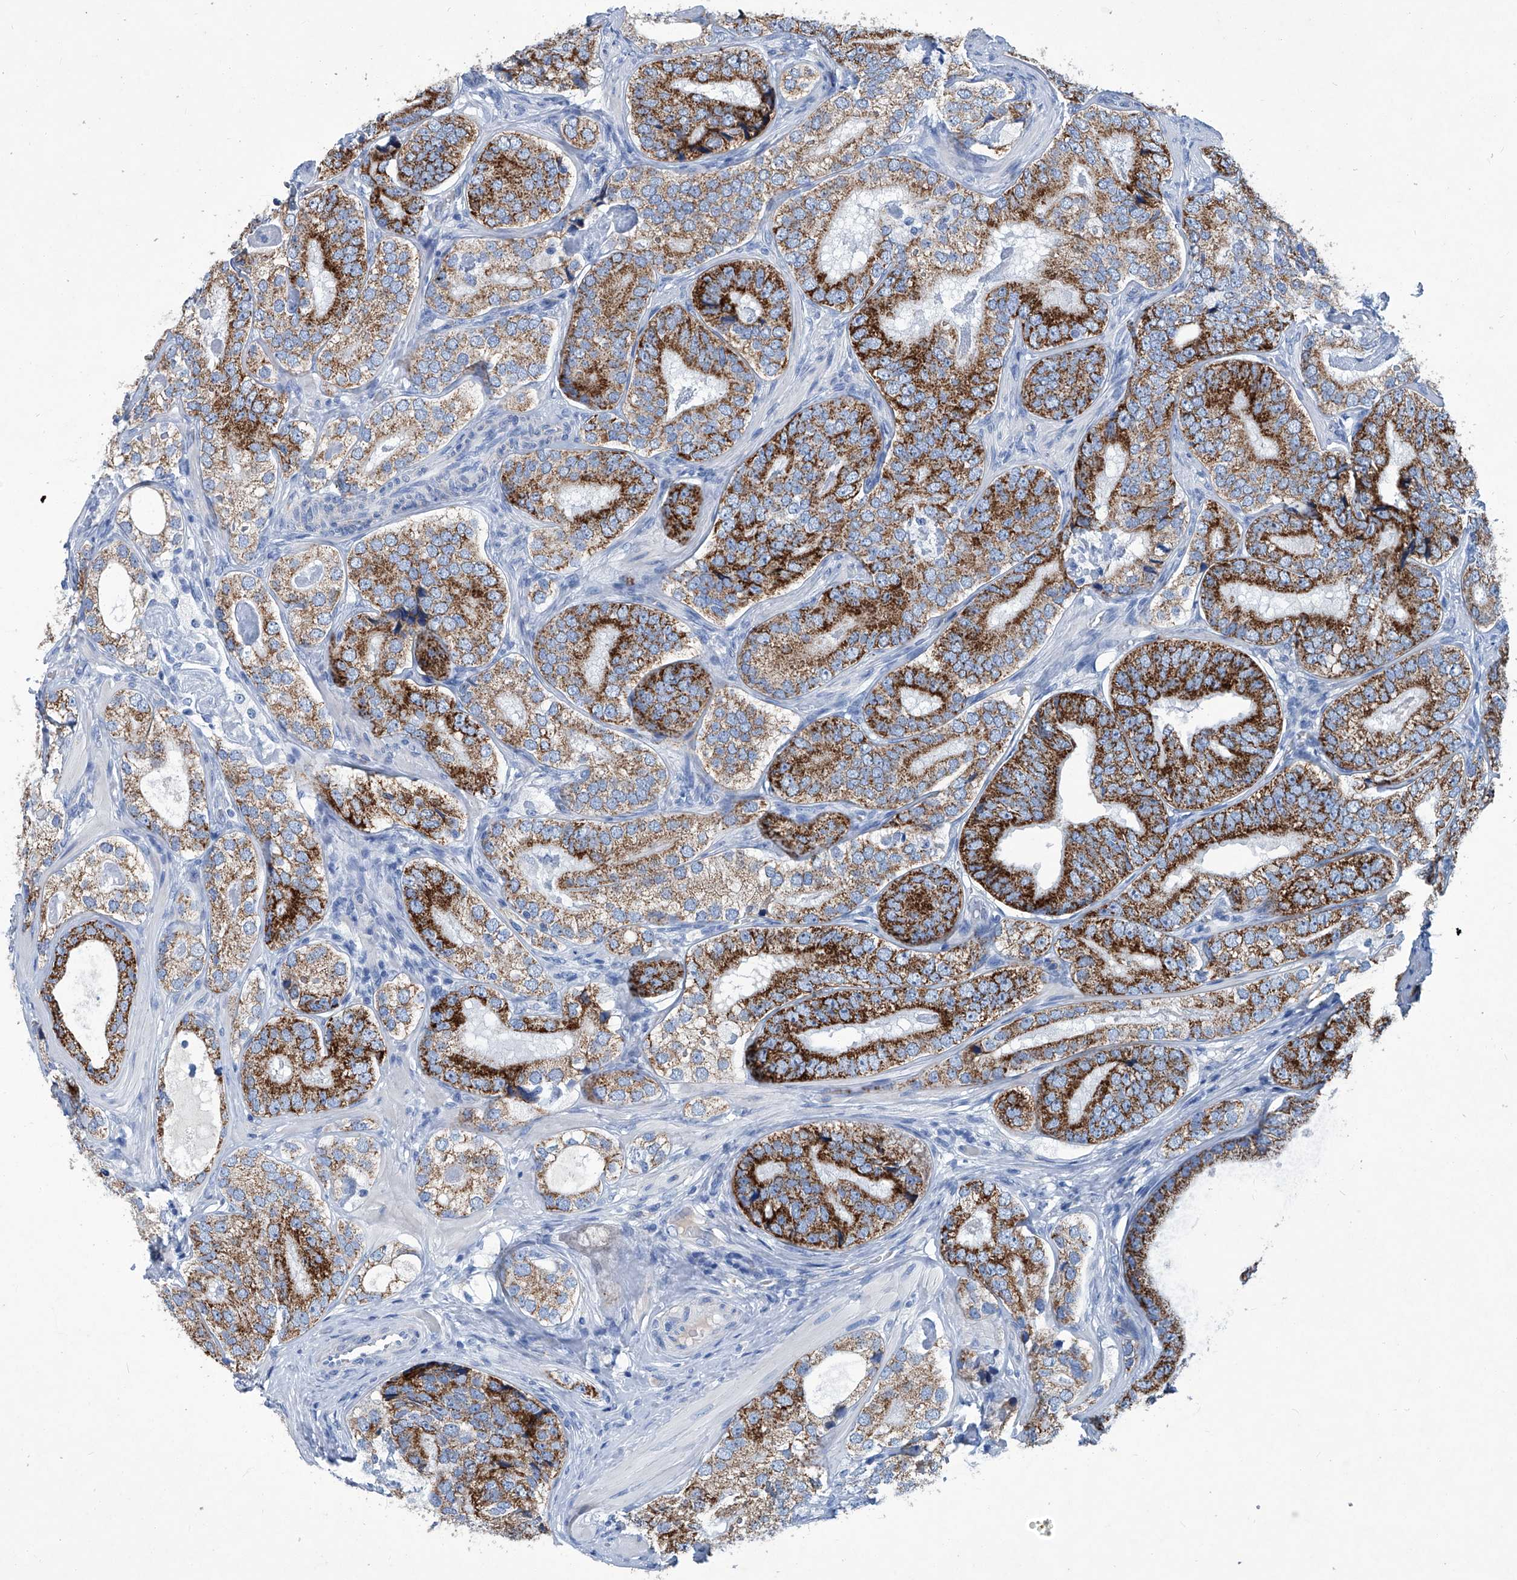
{"staining": {"intensity": "strong", "quantity": "25%-75%", "location": "cytoplasmic/membranous"}, "tissue": "prostate cancer", "cell_type": "Tumor cells", "image_type": "cancer", "snomed": [{"axis": "morphology", "description": "Adenocarcinoma, High grade"}, {"axis": "topography", "description": "Prostate"}], "caption": "Tumor cells display strong cytoplasmic/membranous expression in about 25%-75% of cells in prostate cancer (adenocarcinoma (high-grade)). (brown staining indicates protein expression, while blue staining denotes nuclei).", "gene": "MTARC1", "patient": {"sex": "male", "age": 56}}